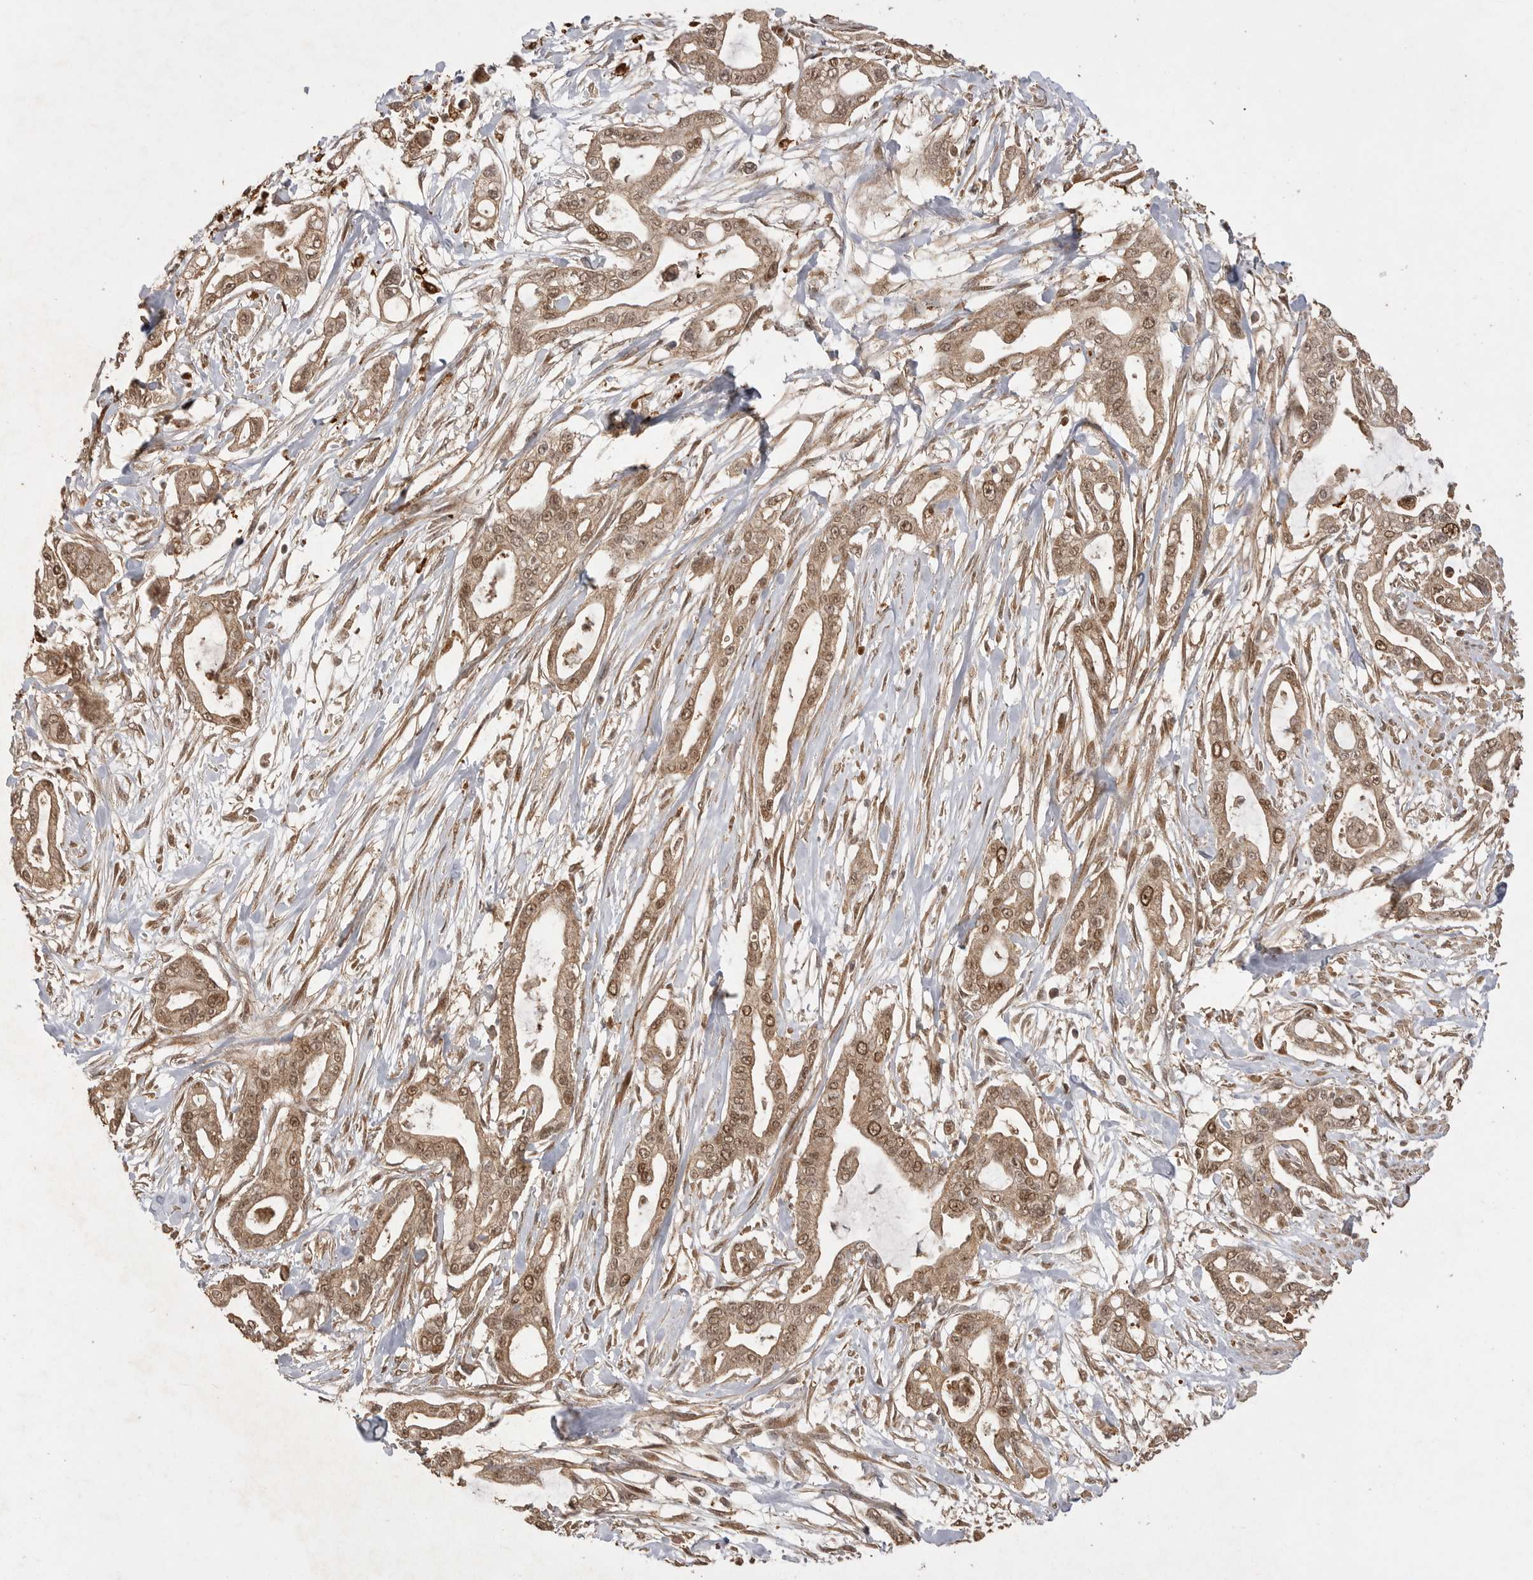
{"staining": {"intensity": "moderate", "quantity": ">75%", "location": "cytoplasmic/membranous,nuclear"}, "tissue": "pancreatic cancer", "cell_type": "Tumor cells", "image_type": "cancer", "snomed": [{"axis": "morphology", "description": "Adenocarcinoma, NOS"}, {"axis": "topography", "description": "Pancreas"}], "caption": "Immunohistochemistry histopathology image of neoplastic tissue: adenocarcinoma (pancreatic) stained using IHC exhibits medium levels of moderate protein expression localized specifically in the cytoplasmic/membranous and nuclear of tumor cells, appearing as a cytoplasmic/membranous and nuclear brown color.", "gene": "BOC", "patient": {"sex": "male", "age": 68}}